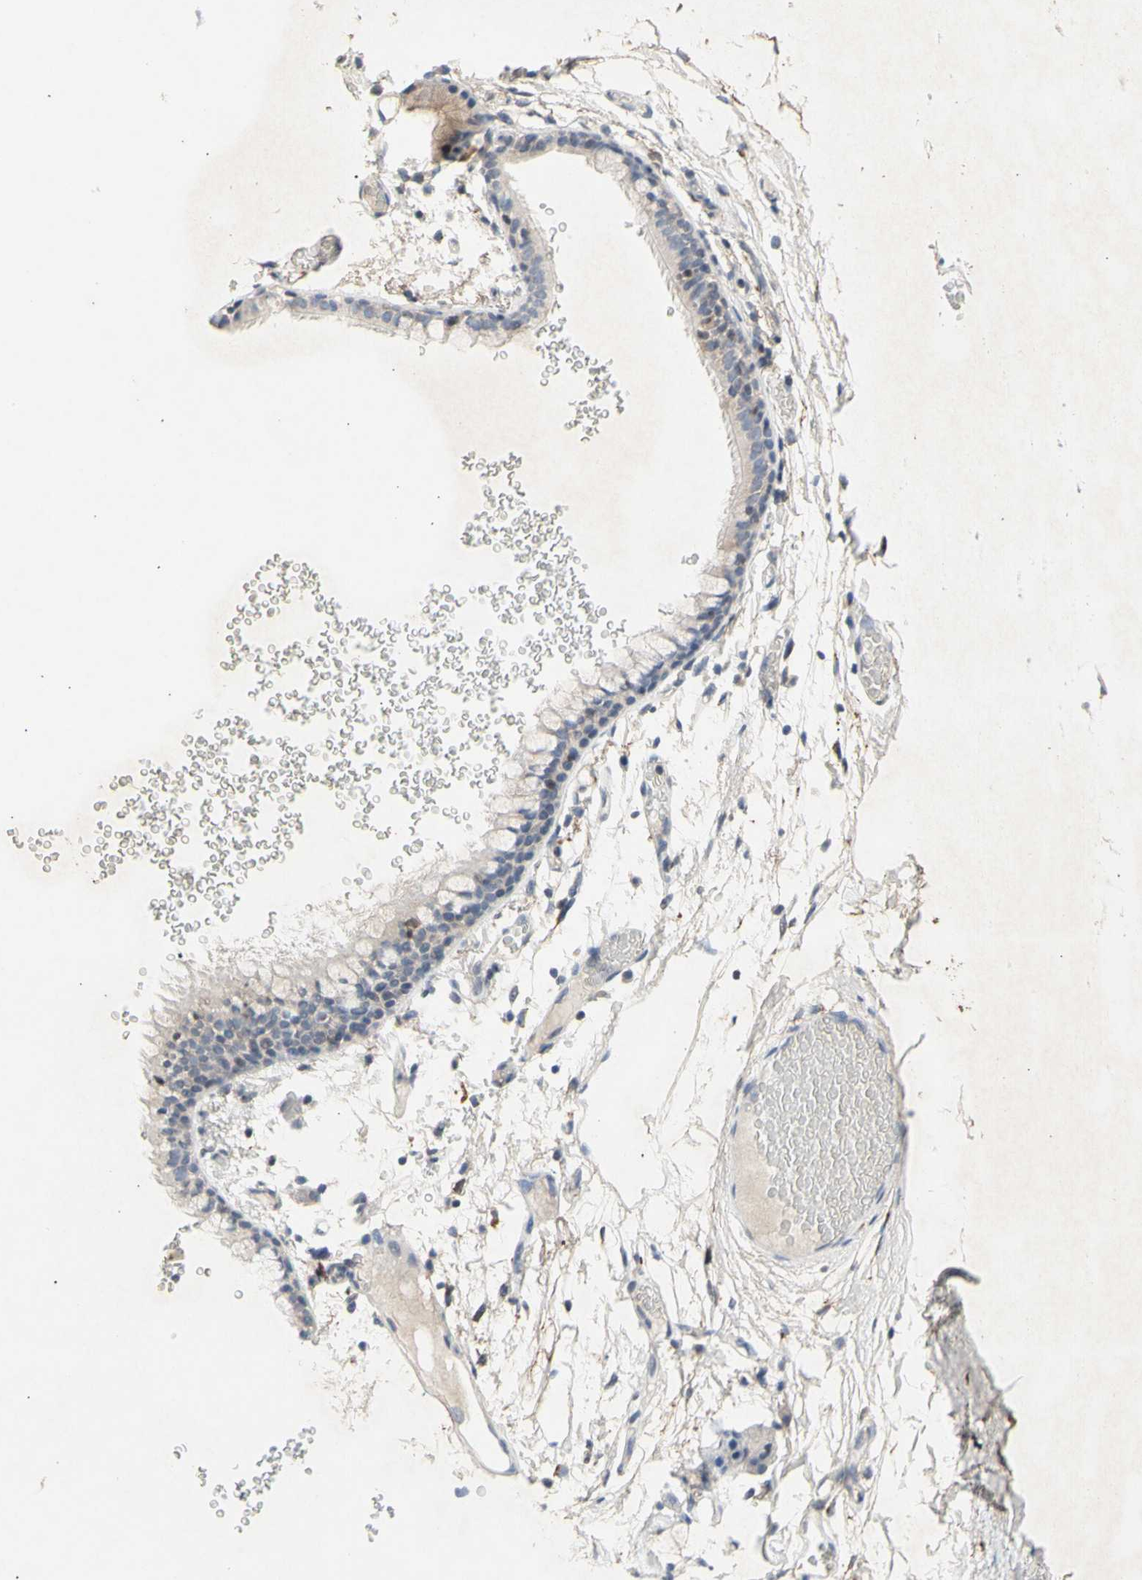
{"staining": {"intensity": "negative", "quantity": "none", "location": "none"}, "tissue": "adipose tissue", "cell_type": "Adipocytes", "image_type": "normal", "snomed": [{"axis": "morphology", "description": "Normal tissue, NOS"}, {"axis": "topography", "description": "Bronchus"}], "caption": "Adipocytes show no significant protein positivity in unremarkable adipose tissue. Nuclei are stained in blue.", "gene": "NLRP1", "patient": {"sex": "female", "age": 73}}